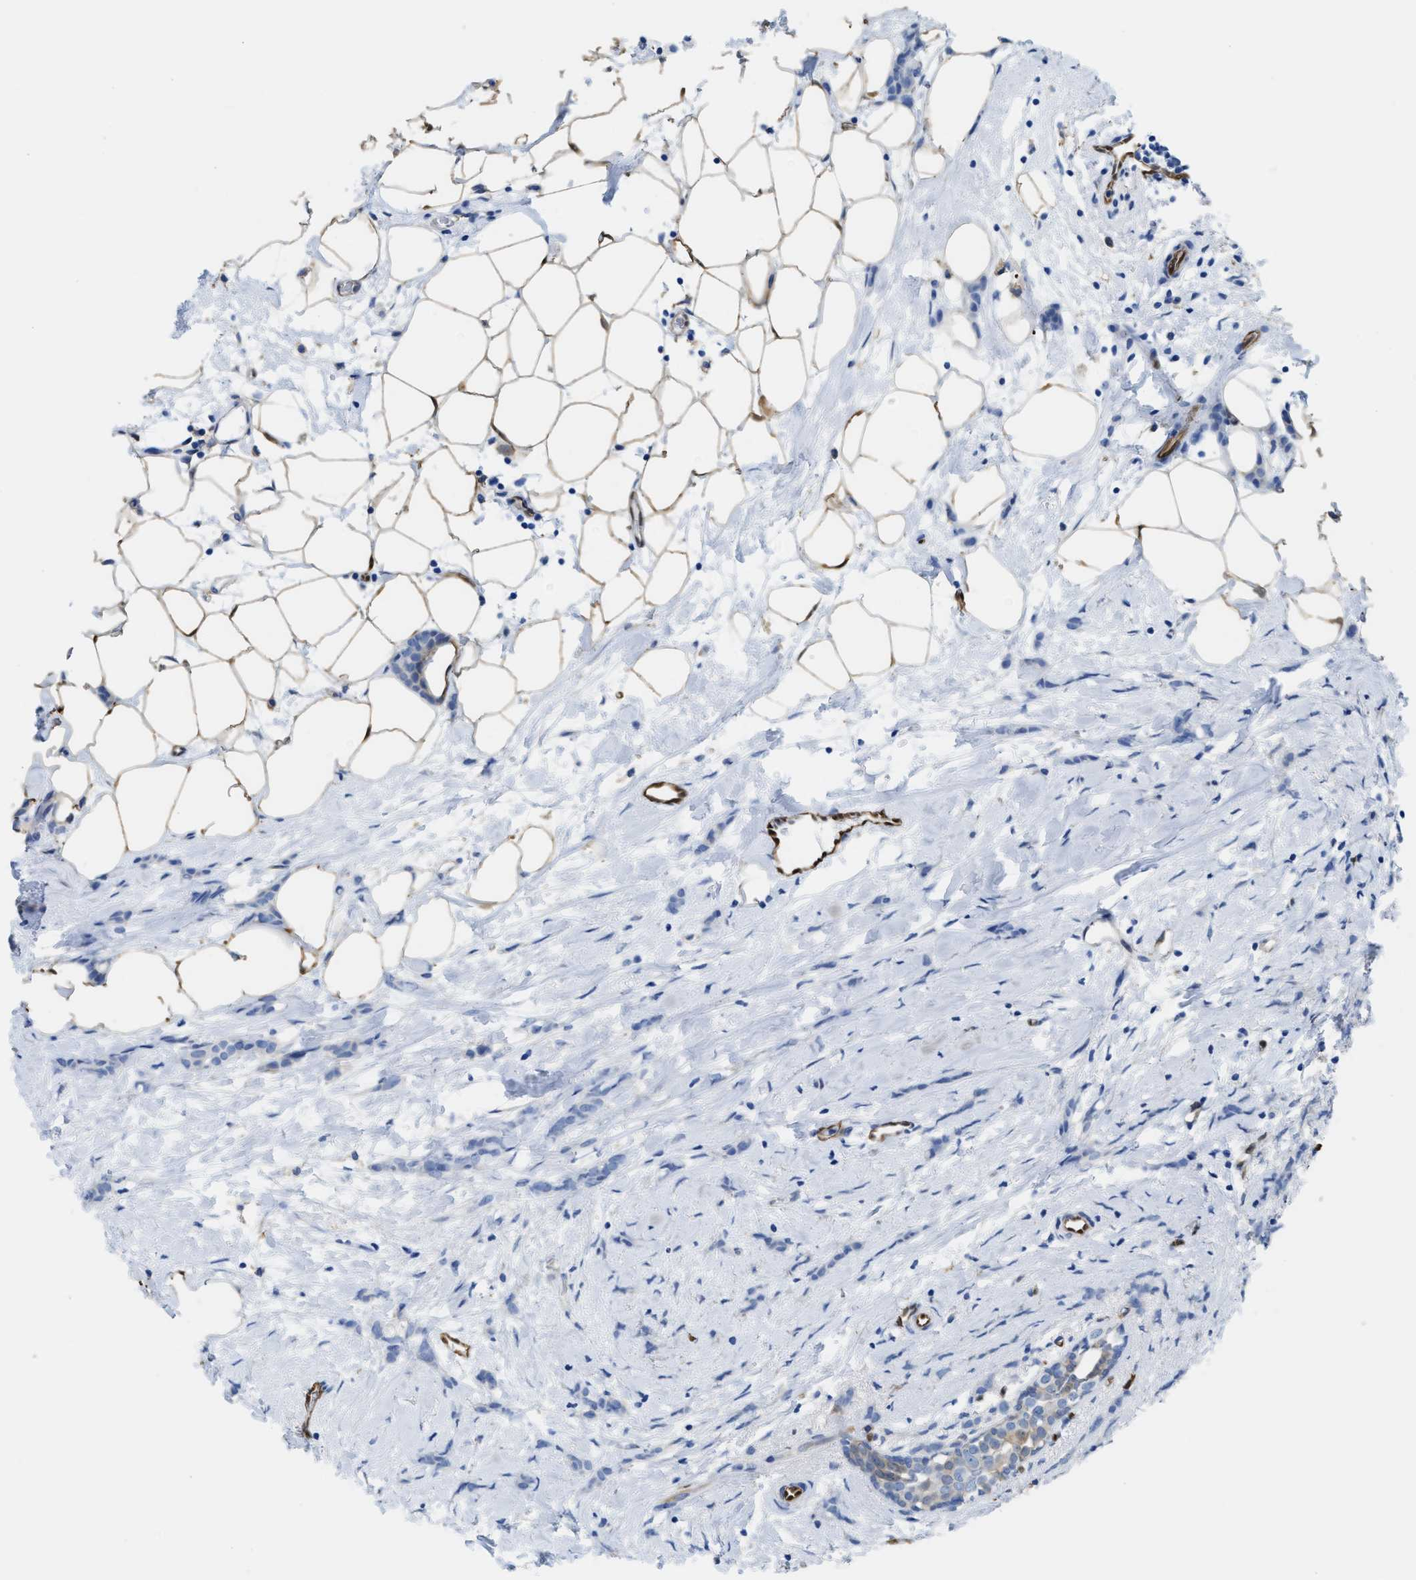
{"staining": {"intensity": "negative", "quantity": "none", "location": "none"}, "tissue": "breast cancer", "cell_type": "Tumor cells", "image_type": "cancer", "snomed": [{"axis": "morphology", "description": "Lobular carcinoma, in situ"}, {"axis": "morphology", "description": "Lobular carcinoma"}, {"axis": "topography", "description": "Breast"}], "caption": "A high-resolution image shows immunohistochemistry staining of breast cancer (lobular carcinoma in situ), which displays no significant staining in tumor cells. (DAB (3,3'-diaminobenzidine) immunohistochemistry, high magnification).", "gene": "ASS1", "patient": {"sex": "female", "age": 41}}